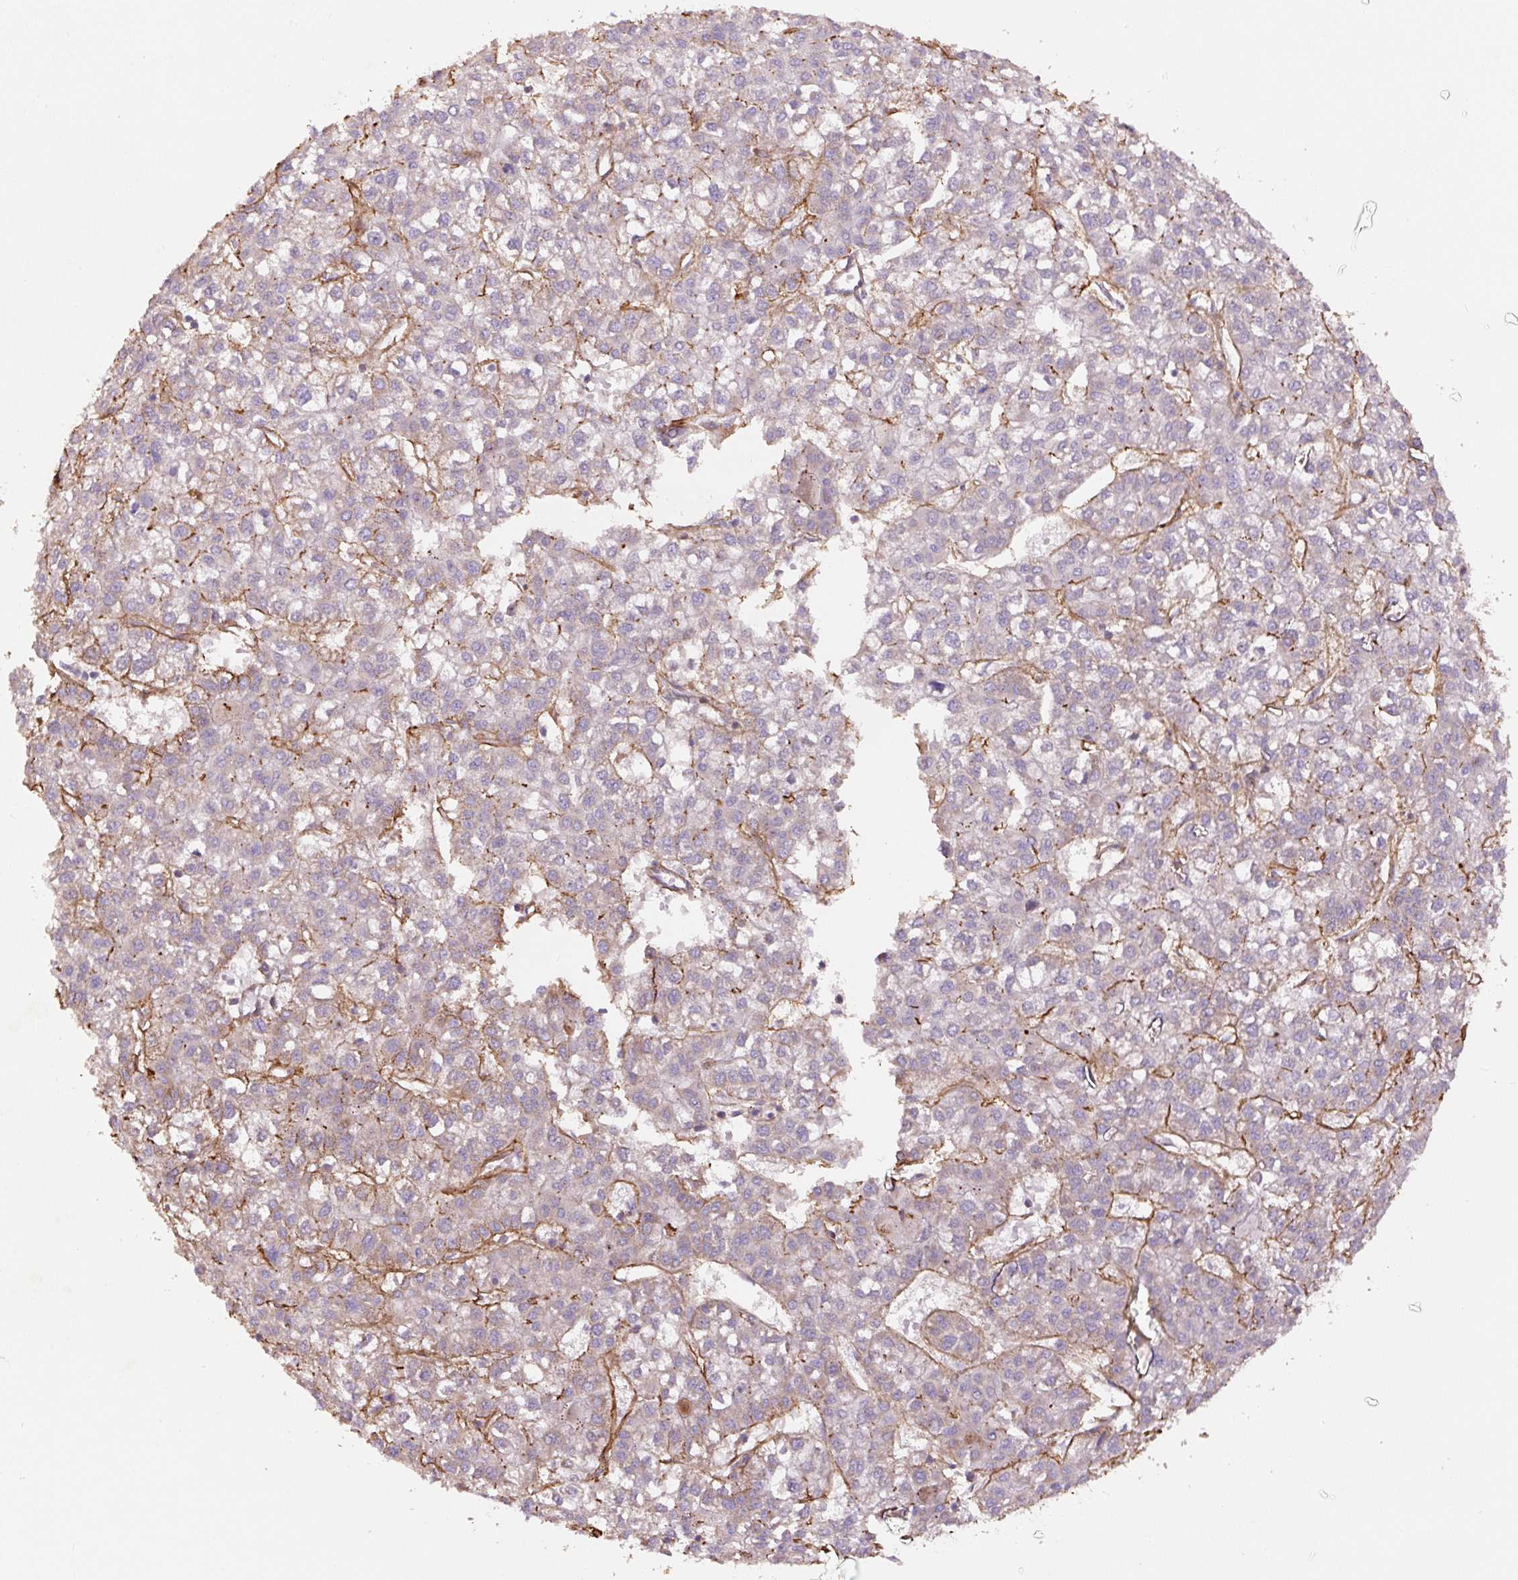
{"staining": {"intensity": "moderate", "quantity": "25%-75%", "location": "cytoplasmic/membranous"}, "tissue": "liver cancer", "cell_type": "Tumor cells", "image_type": "cancer", "snomed": [{"axis": "morphology", "description": "Carcinoma, Hepatocellular, NOS"}, {"axis": "topography", "description": "Liver"}], "caption": "This is an image of IHC staining of liver cancer, which shows moderate expression in the cytoplasmic/membranous of tumor cells.", "gene": "CCNI2", "patient": {"sex": "female", "age": 43}}